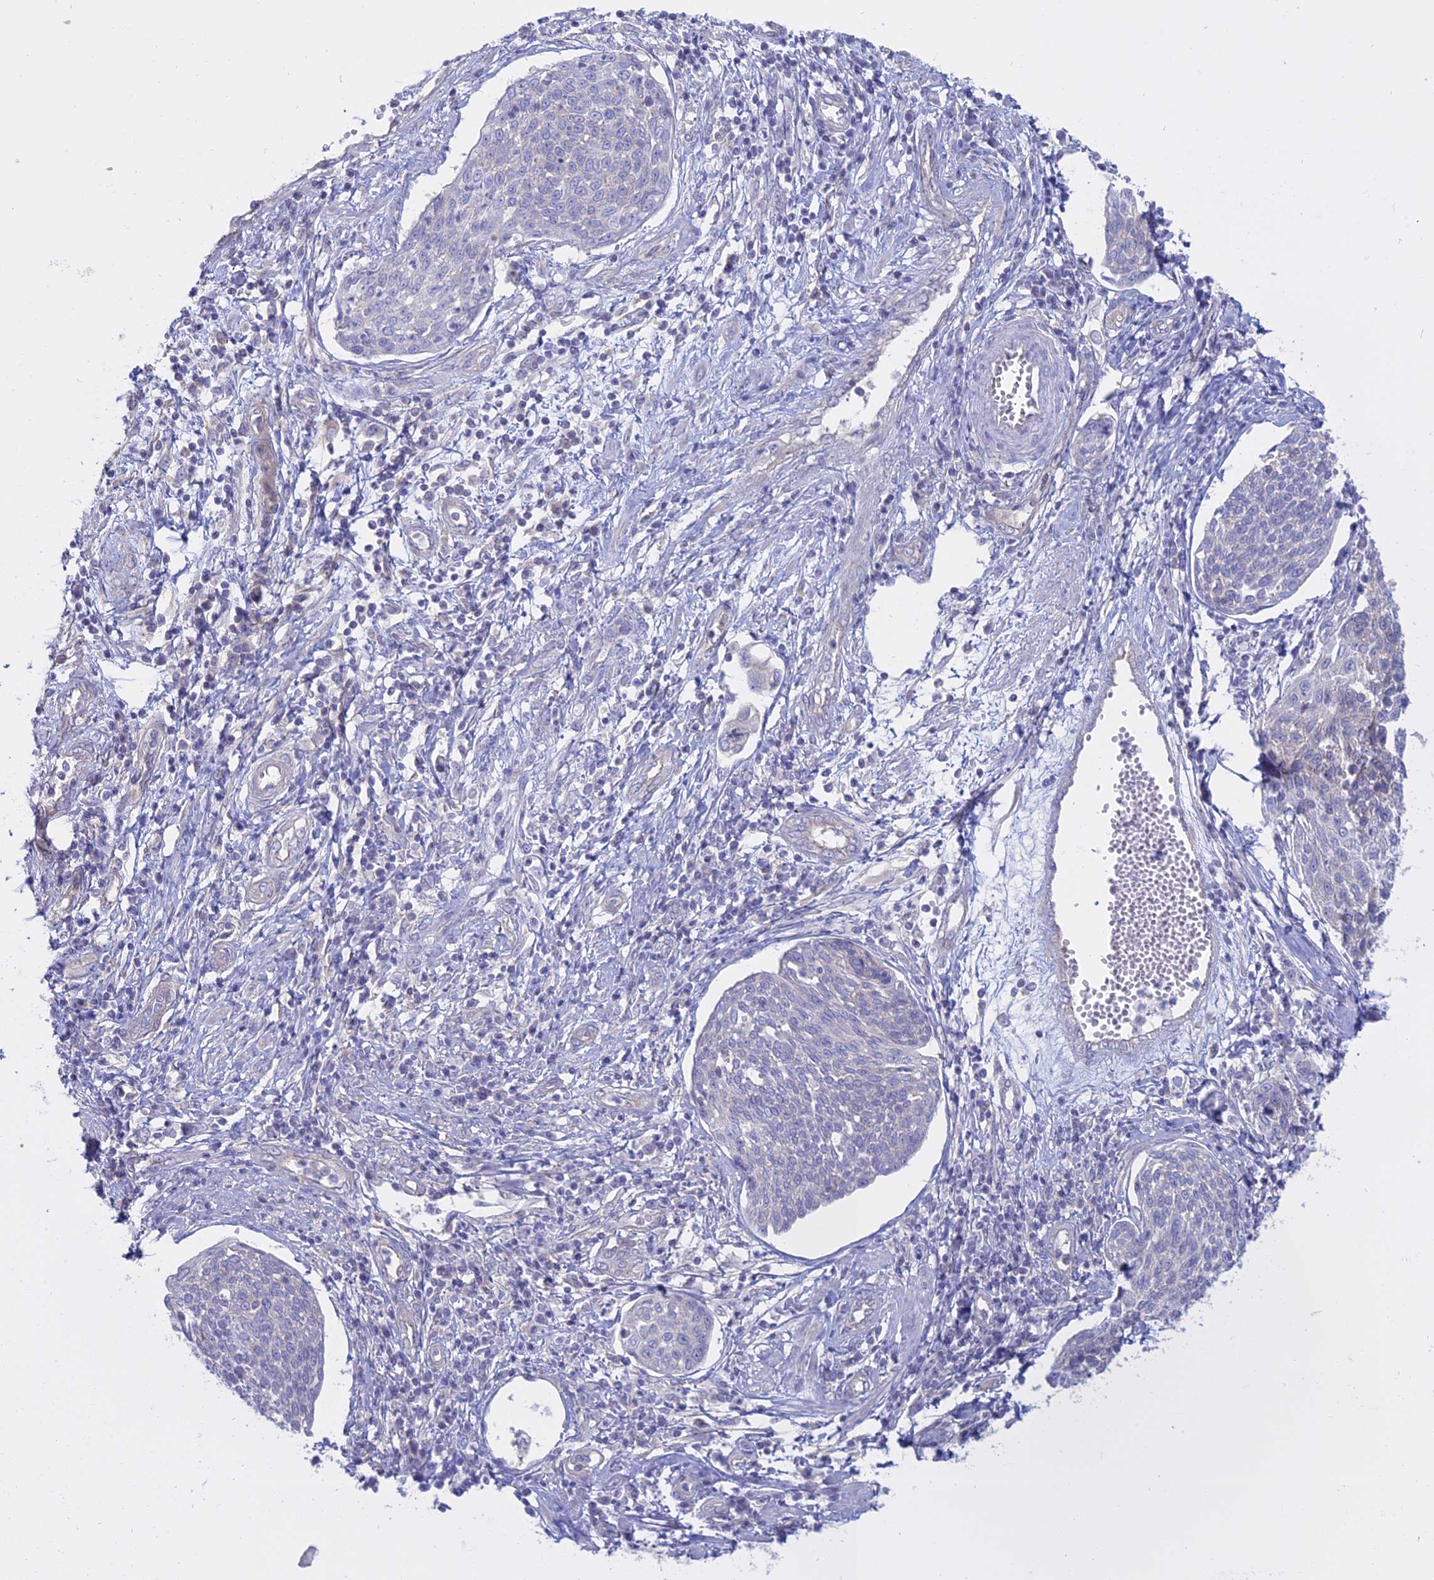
{"staining": {"intensity": "negative", "quantity": "none", "location": "none"}, "tissue": "cervical cancer", "cell_type": "Tumor cells", "image_type": "cancer", "snomed": [{"axis": "morphology", "description": "Squamous cell carcinoma, NOS"}, {"axis": "topography", "description": "Cervix"}], "caption": "An immunohistochemistry (IHC) image of squamous cell carcinoma (cervical) is shown. There is no staining in tumor cells of squamous cell carcinoma (cervical).", "gene": "AHCYL1", "patient": {"sex": "female", "age": 34}}